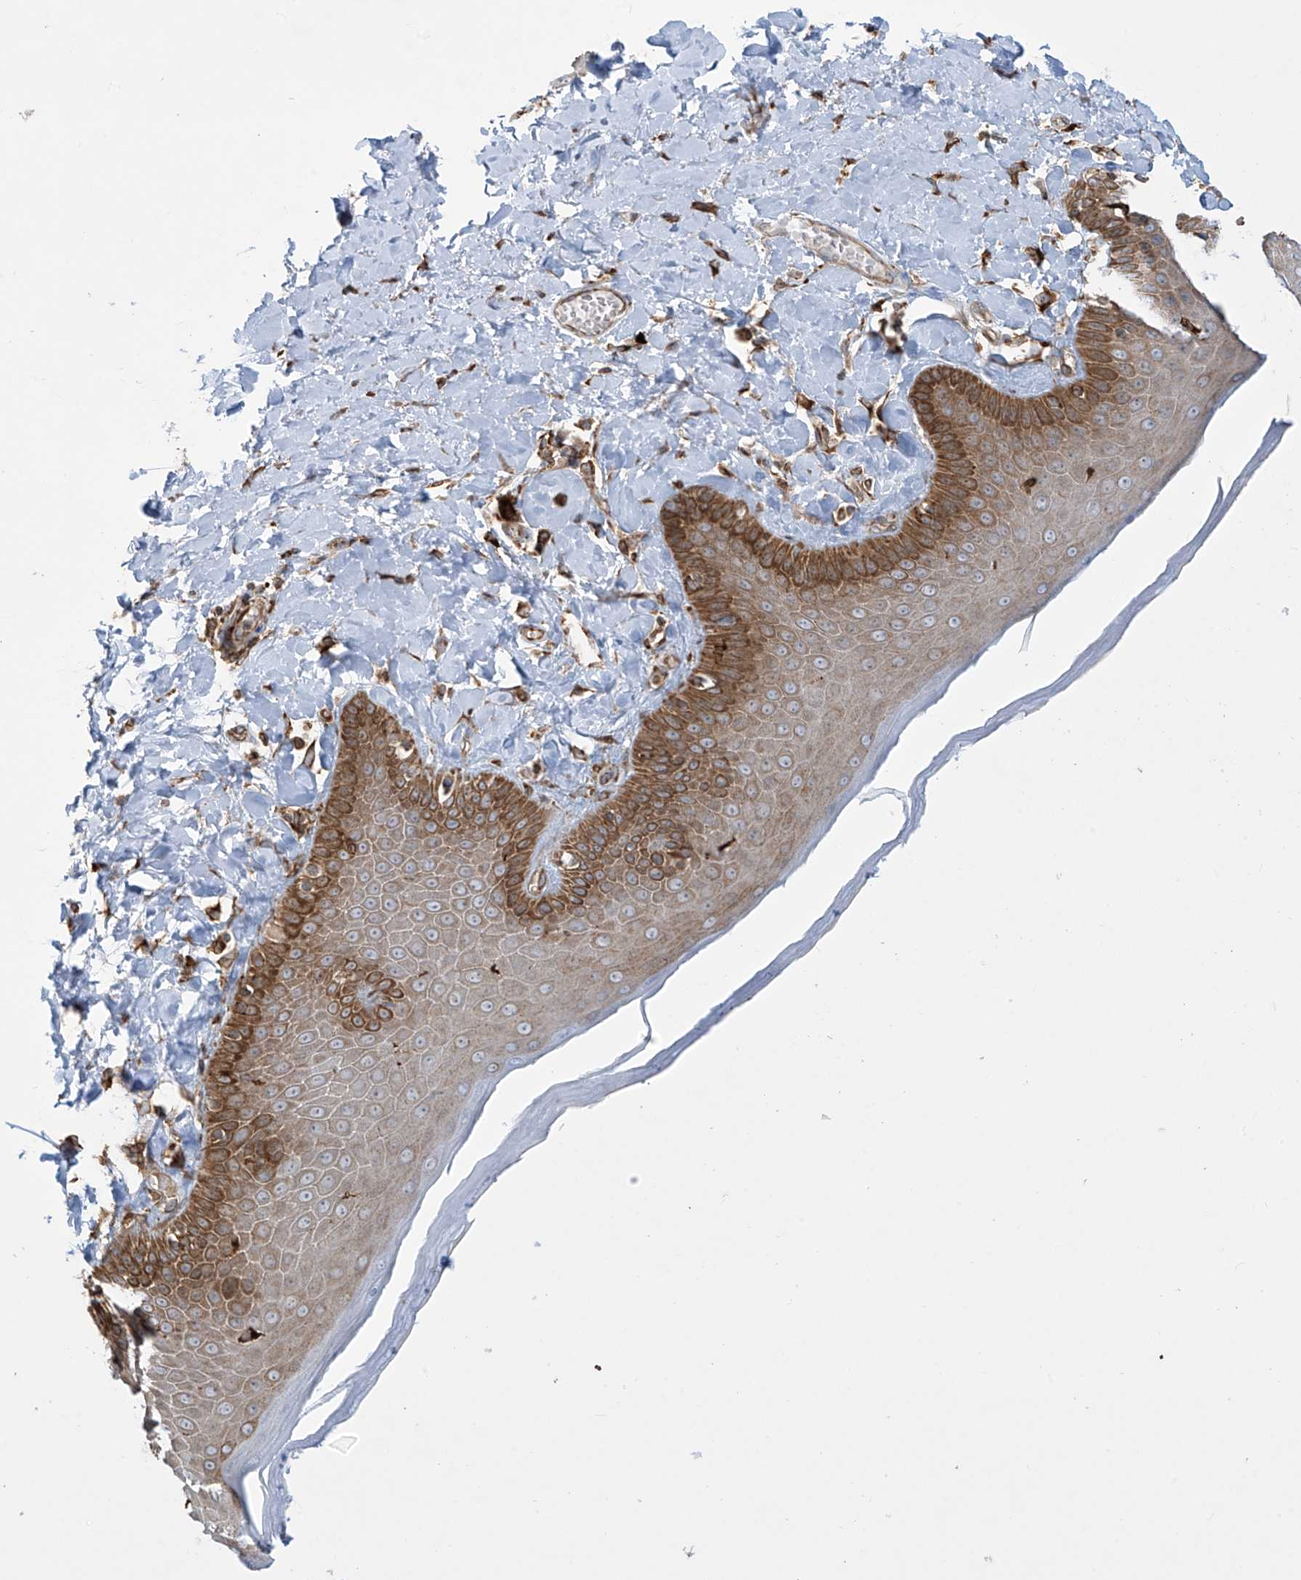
{"staining": {"intensity": "moderate", "quantity": ">75%", "location": "cytoplasmic/membranous"}, "tissue": "skin", "cell_type": "Epidermal cells", "image_type": "normal", "snomed": [{"axis": "morphology", "description": "Normal tissue, NOS"}, {"axis": "topography", "description": "Anal"}], "caption": "Moderate cytoplasmic/membranous staining for a protein is present in approximately >75% of epidermal cells of unremarkable skin using immunohistochemistry (IHC).", "gene": "MX1", "patient": {"sex": "male", "age": 69}}